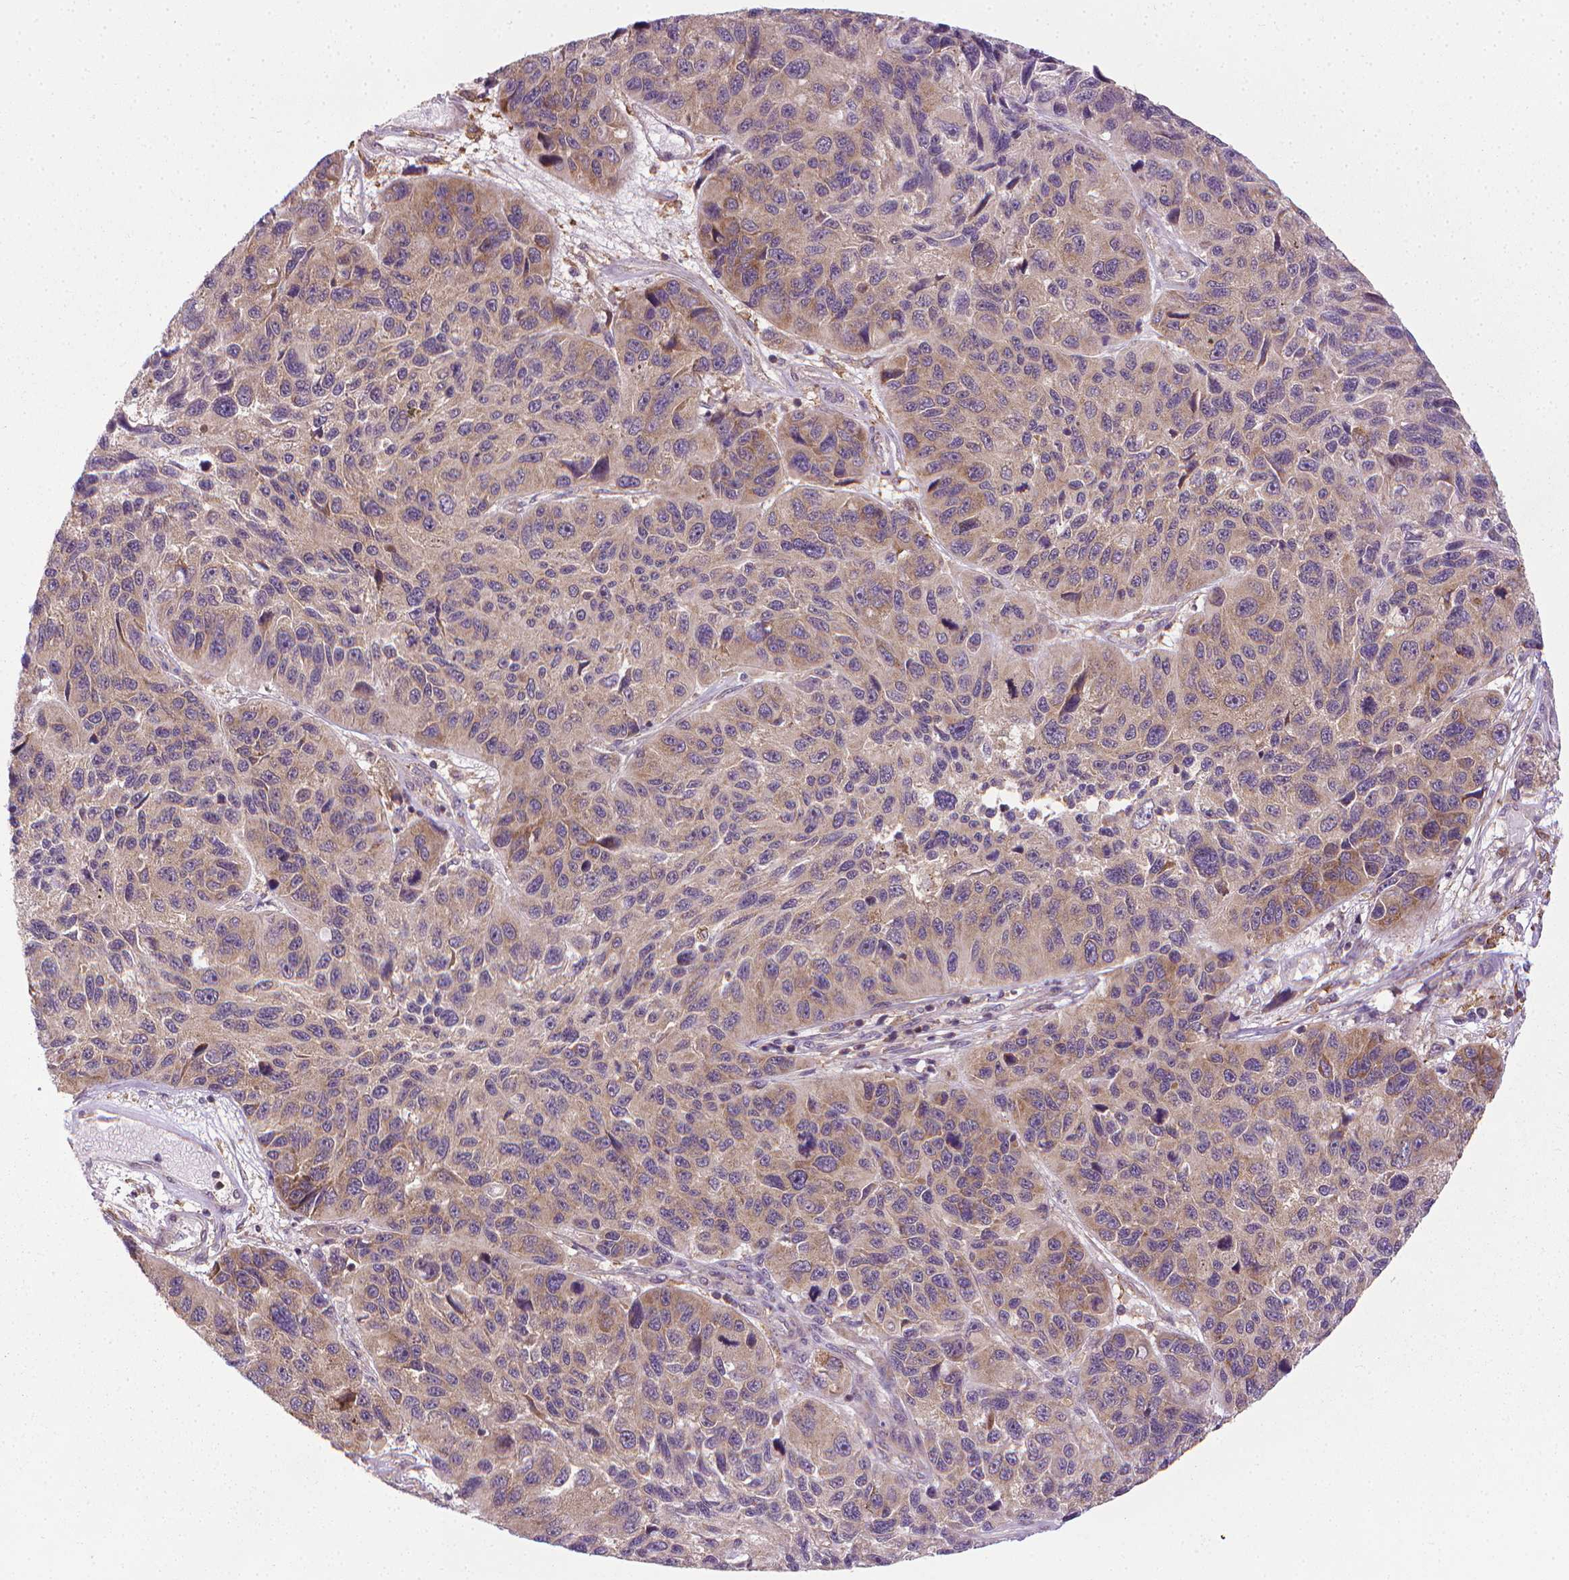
{"staining": {"intensity": "weak", "quantity": "25%-75%", "location": "cytoplasmic/membranous"}, "tissue": "melanoma", "cell_type": "Tumor cells", "image_type": "cancer", "snomed": [{"axis": "morphology", "description": "Malignant melanoma, NOS"}, {"axis": "topography", "description": "Skin"}], "caption": "Protein expression analysis of human malignant melanoma reveals weak cytoplasmic/membranous positivity in approximately 25%-75% of tumor cells. (DAB (3,3'-diaminobenzidine) = brown stain, brightfield microscopy at high magnification).", "gene": "PRAG1", "patient": {"sex": "male", "age": 53}}